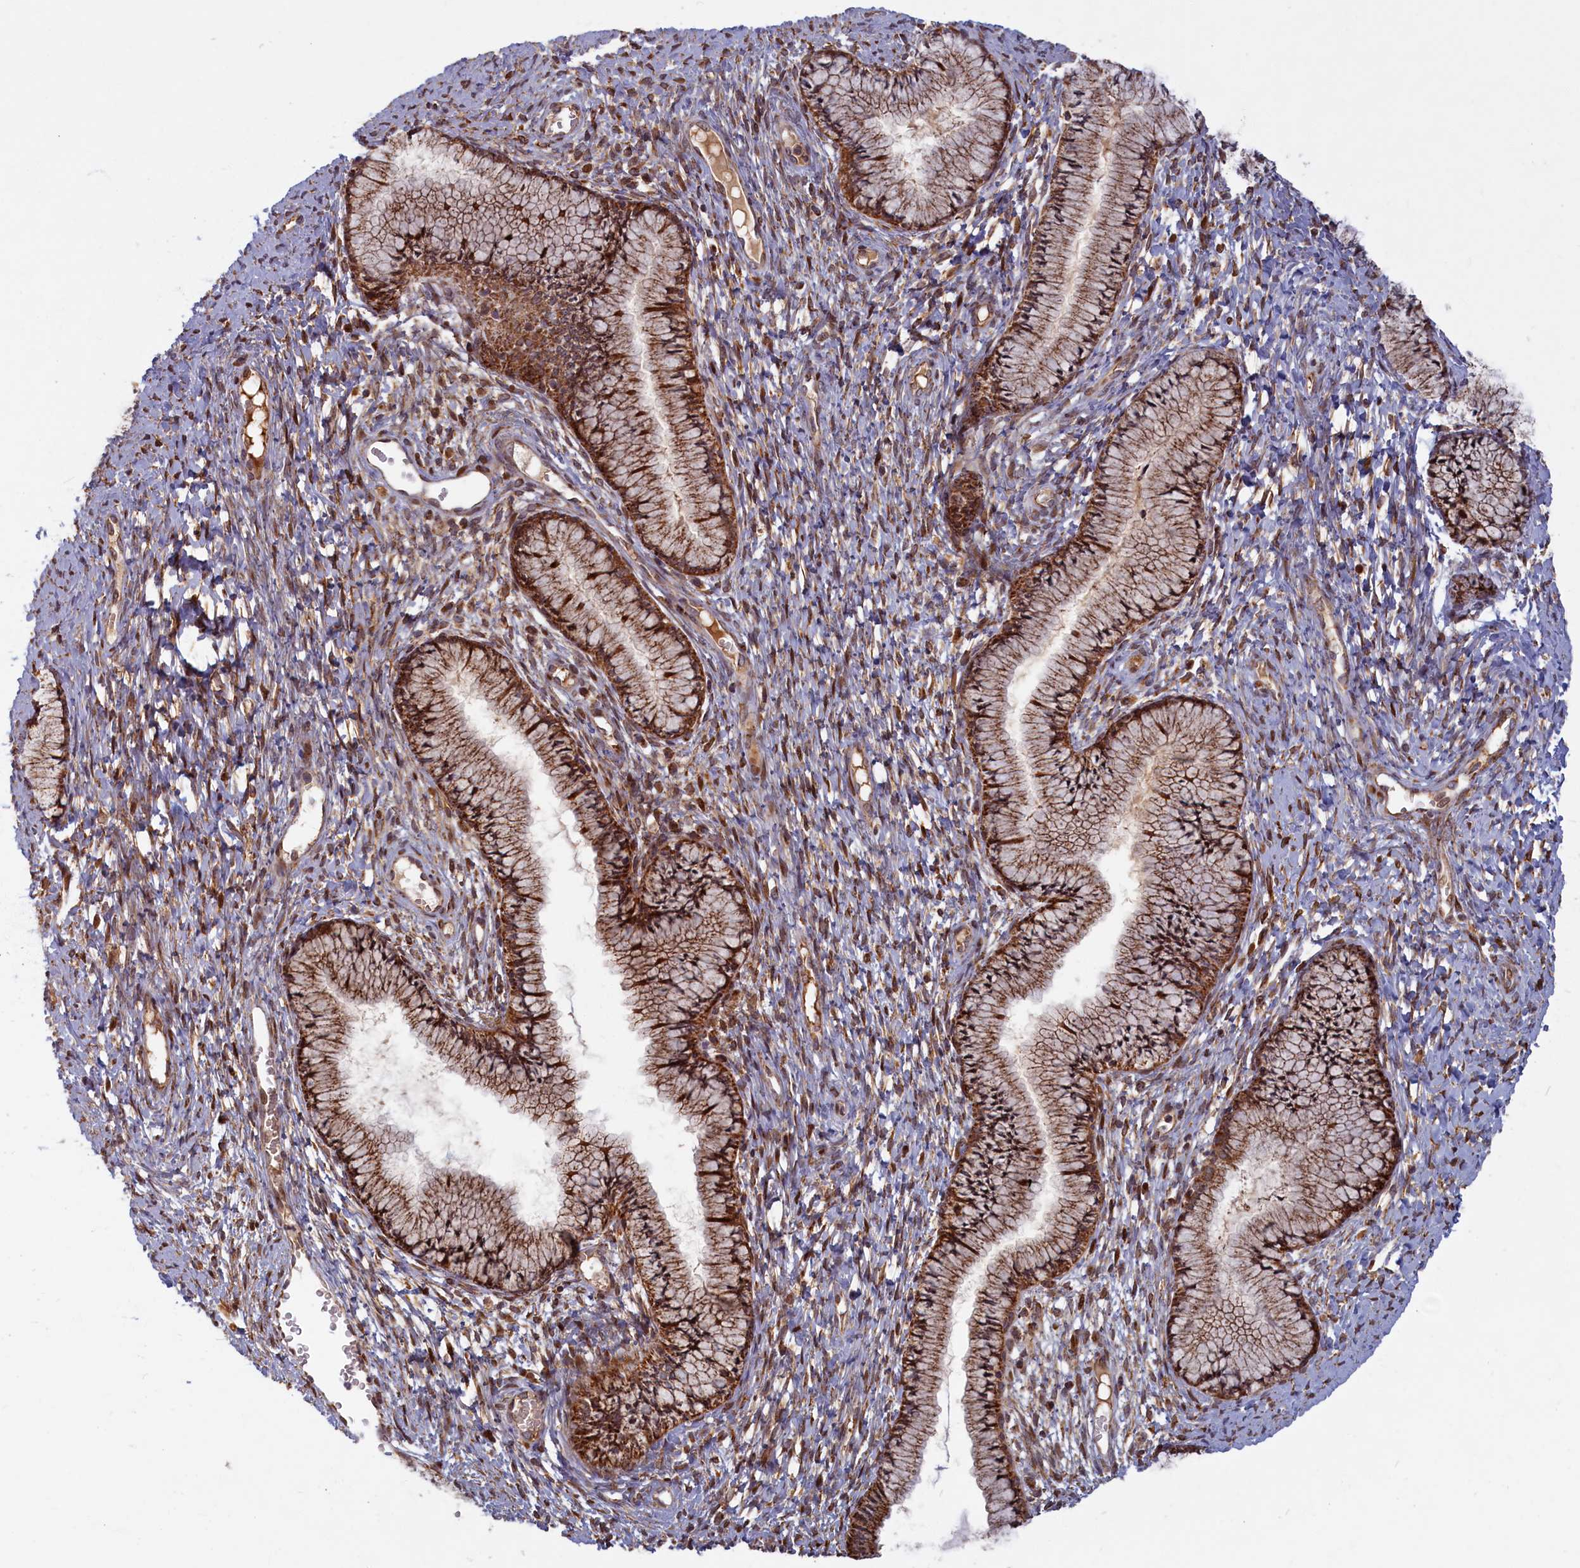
{"staining": {"intensity": "moderate", "quantity": ">75%", "location": "cytoplasmic/membranous,nuclear"}, "tissue": "cervix", "cell_type": "Glandular cells", "image_type": "normal", "snomed": [{"axis": "morphology", "description": "Normal tissue, NOS"}, {"axis": "topography", "description": "Cervix"}], "caption": "This photomicrograph reveals benign cervix stained with IHC to label a protein in brown. The cytoplasmic/membranous,nuclear of glandular cells show moderate positivity for the protein. Nuclei are counter-stained blue.", "gene": "PLA2G10", "patient": {"sex": "female", "age": 42}}